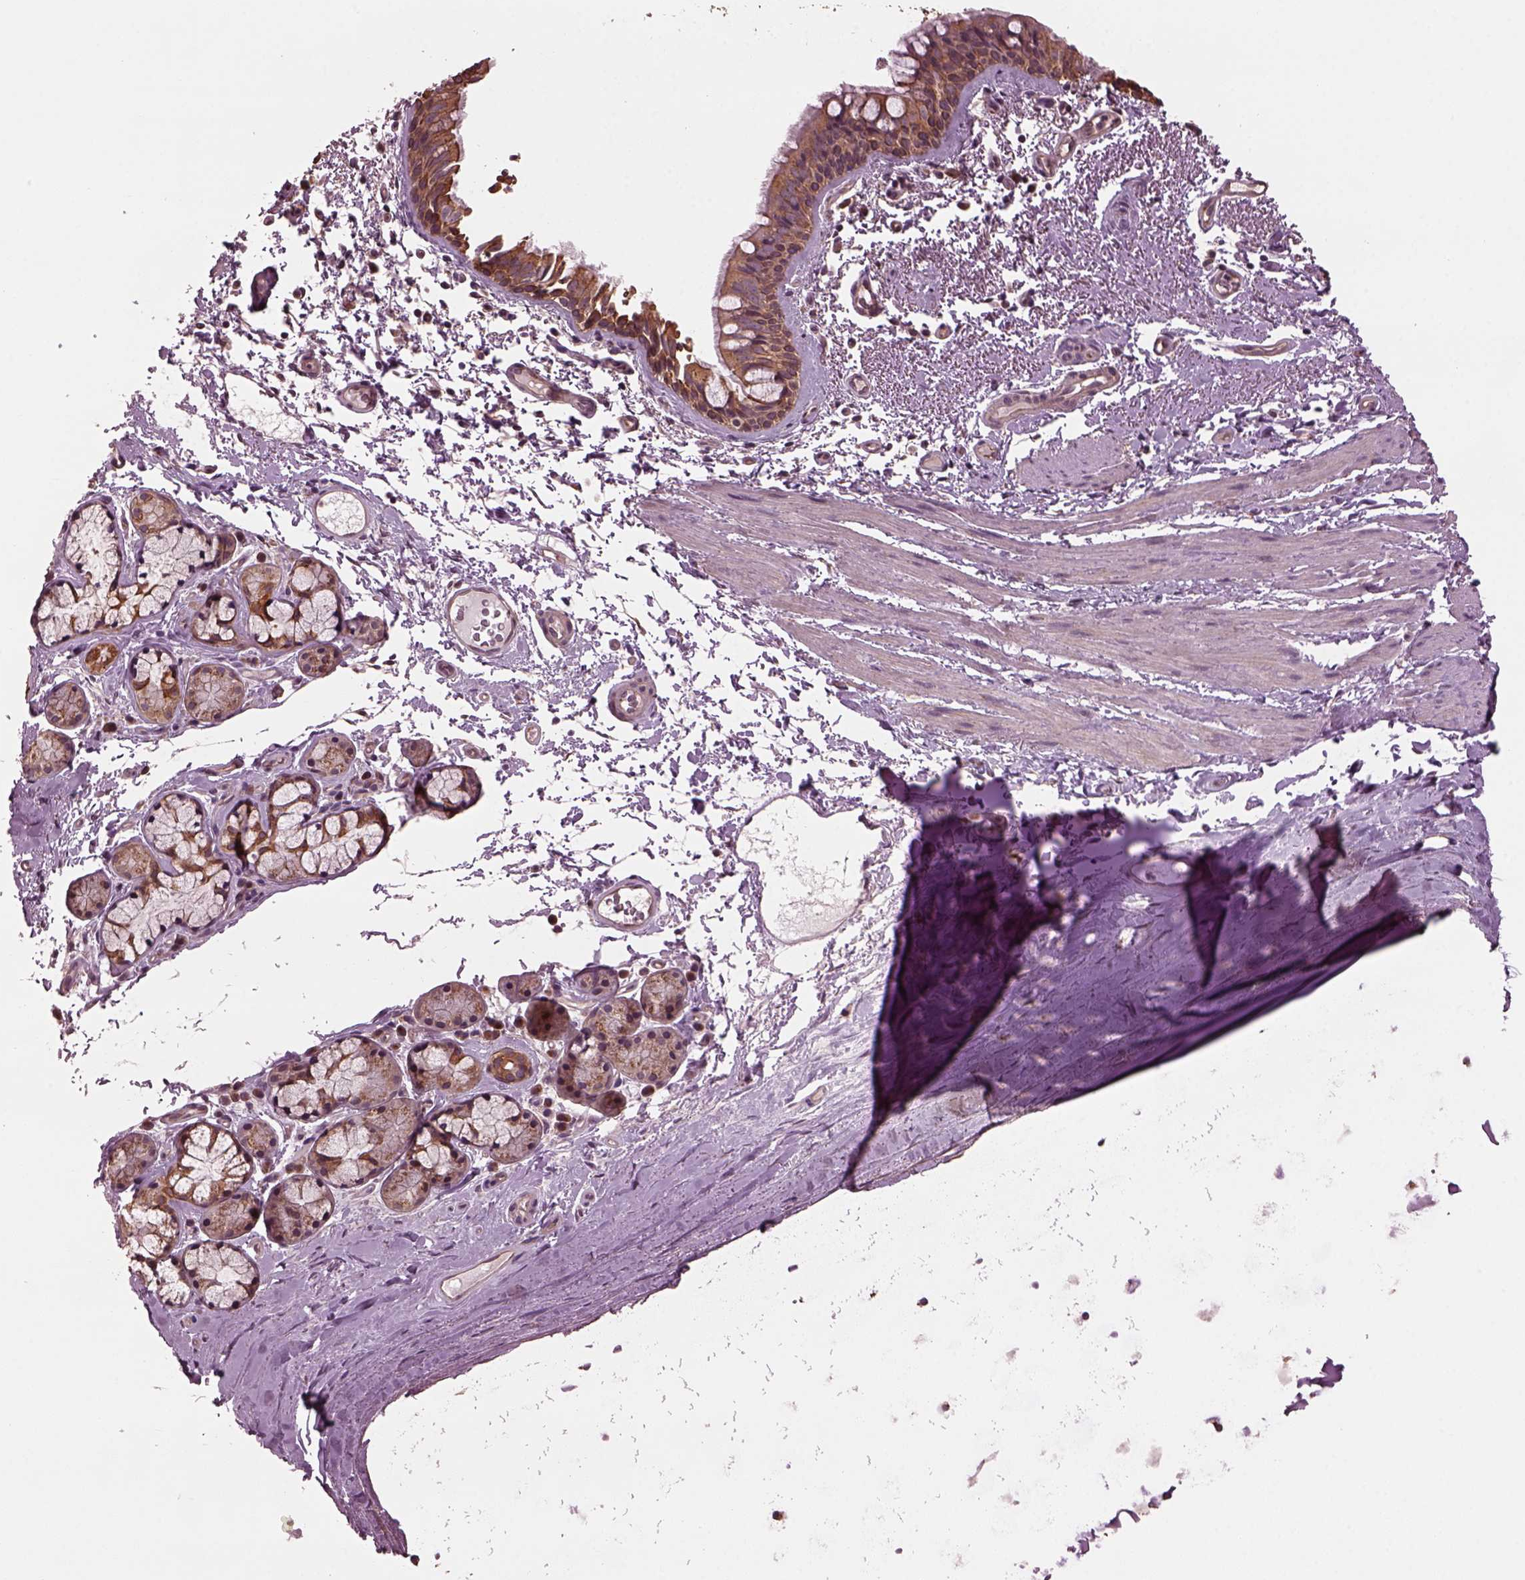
{"staining": {"intensity": "moderate", "quantity": ">75%", "location": "cytoplasmic/membranous,nuclear"}, "tissue": "bronchus", "cell_type": "Respiratory epithelial cells", "image_type": "normal", "snomed": [{"axis": "morphology", "description": "Normal tissue, NOS"}, {"axis": "topography", "description": "Bronchus"}], "caption": "Moderate cytoplasmic/membranous,nuclear staining is present in about >75% of respiratory epithelial cells in benign bronchus. Nuclei are stained in blue.", "gene": "RUFY3", "patient": {"sex": "female", "age": 64}}